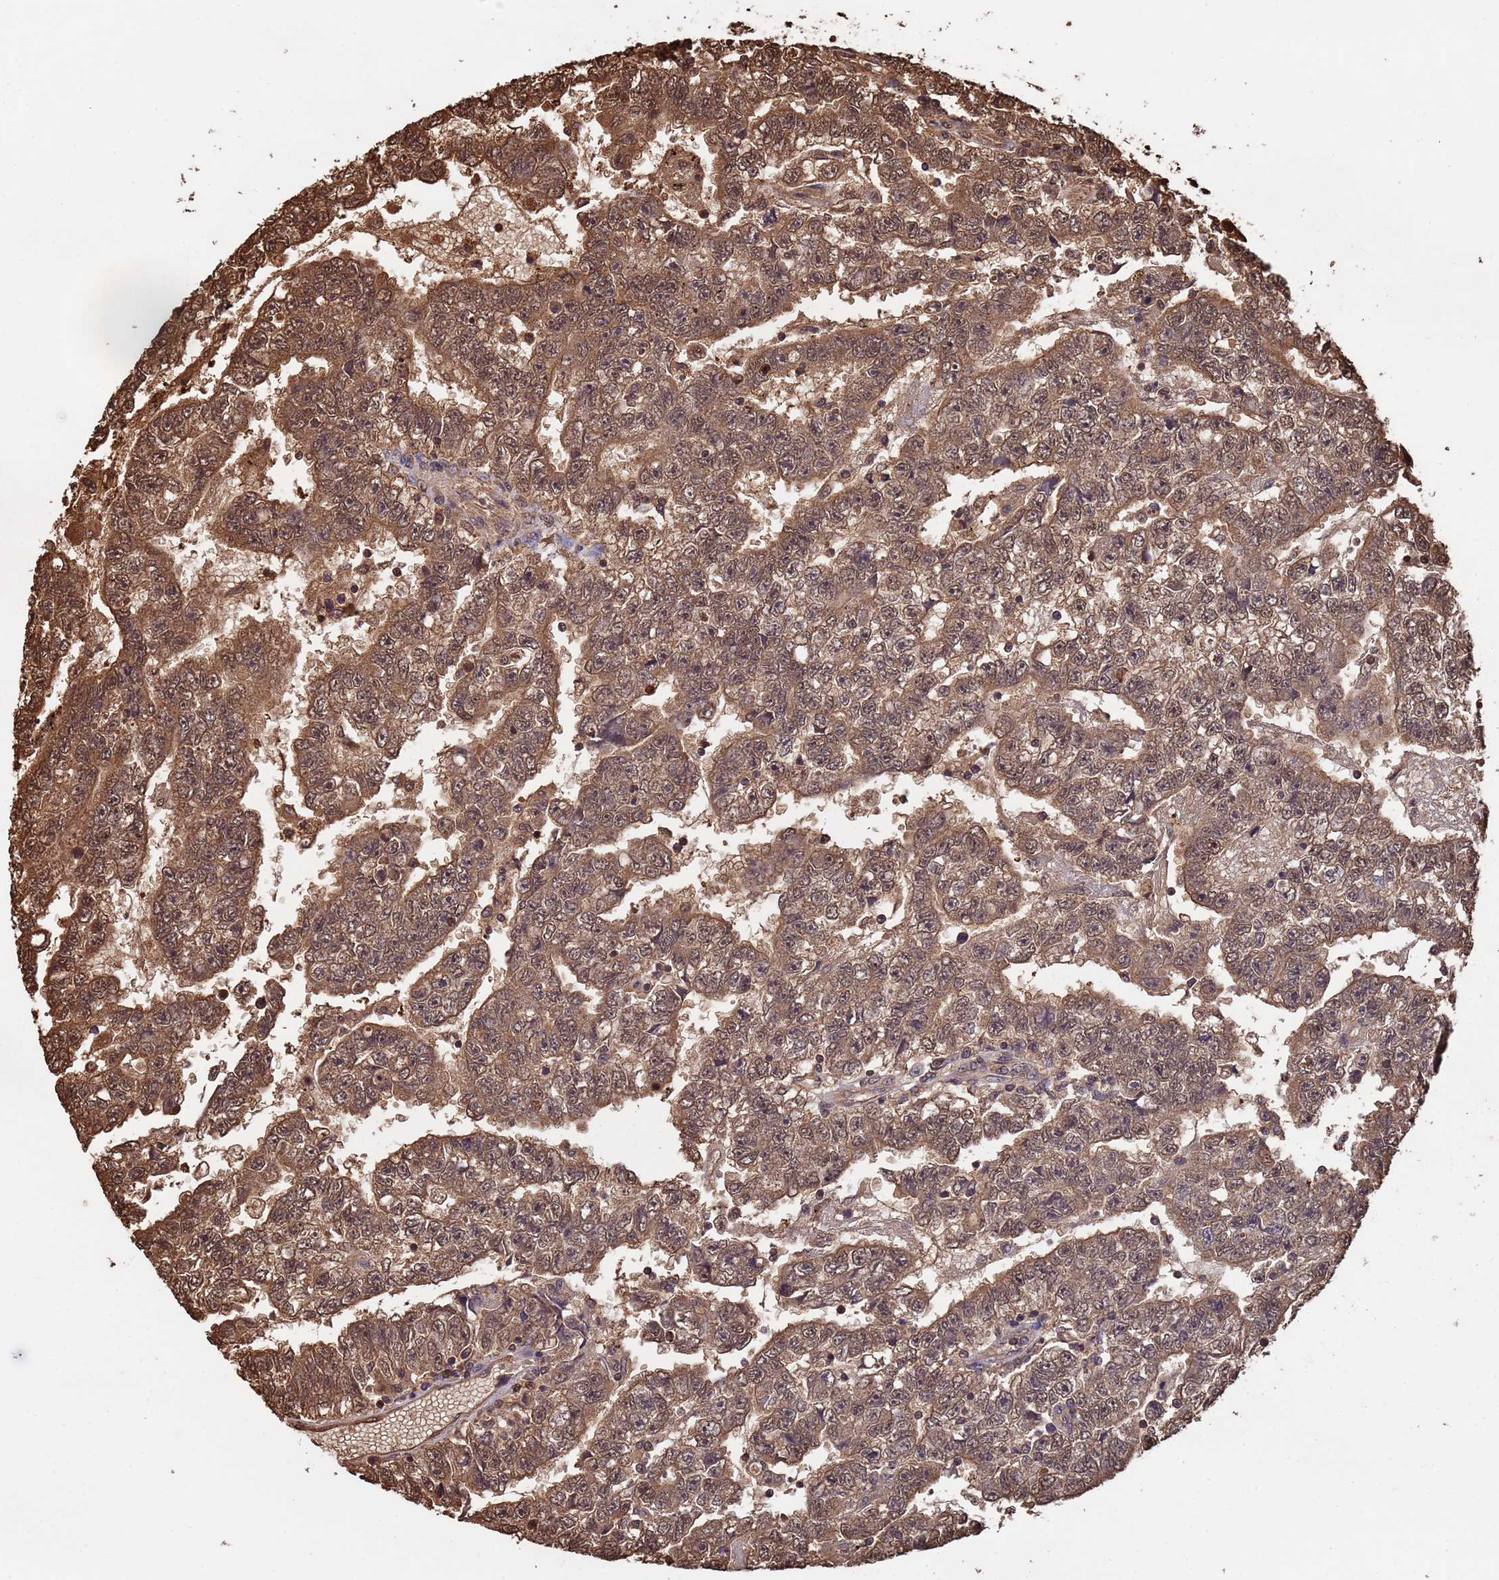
{"staining": {"intensity": "moderate", "quantity": ">75%", "location": "cytoplasmic/membranous,nuclear"}, "tissue": "testis cancer", "cell_type": "Tumor cells", "image_type": "cancer", "snomed": [{"axis": "morphology", "description": "Carcinoma, Embryonal, NOS"}, {"axis": "topography", "description": "Testis"}], "caption": "Immunohistochemistry (IHC) histopathology image of testis cancer (embryonal carcinoma) stained for a protein (brown), which reveals medium levels of moderate cytoplasmic/membranous and nuclear positivity in about >75% of tumor cells.", "gene": "SUMO4", "patient": {"sex": "male", "age": 25}}